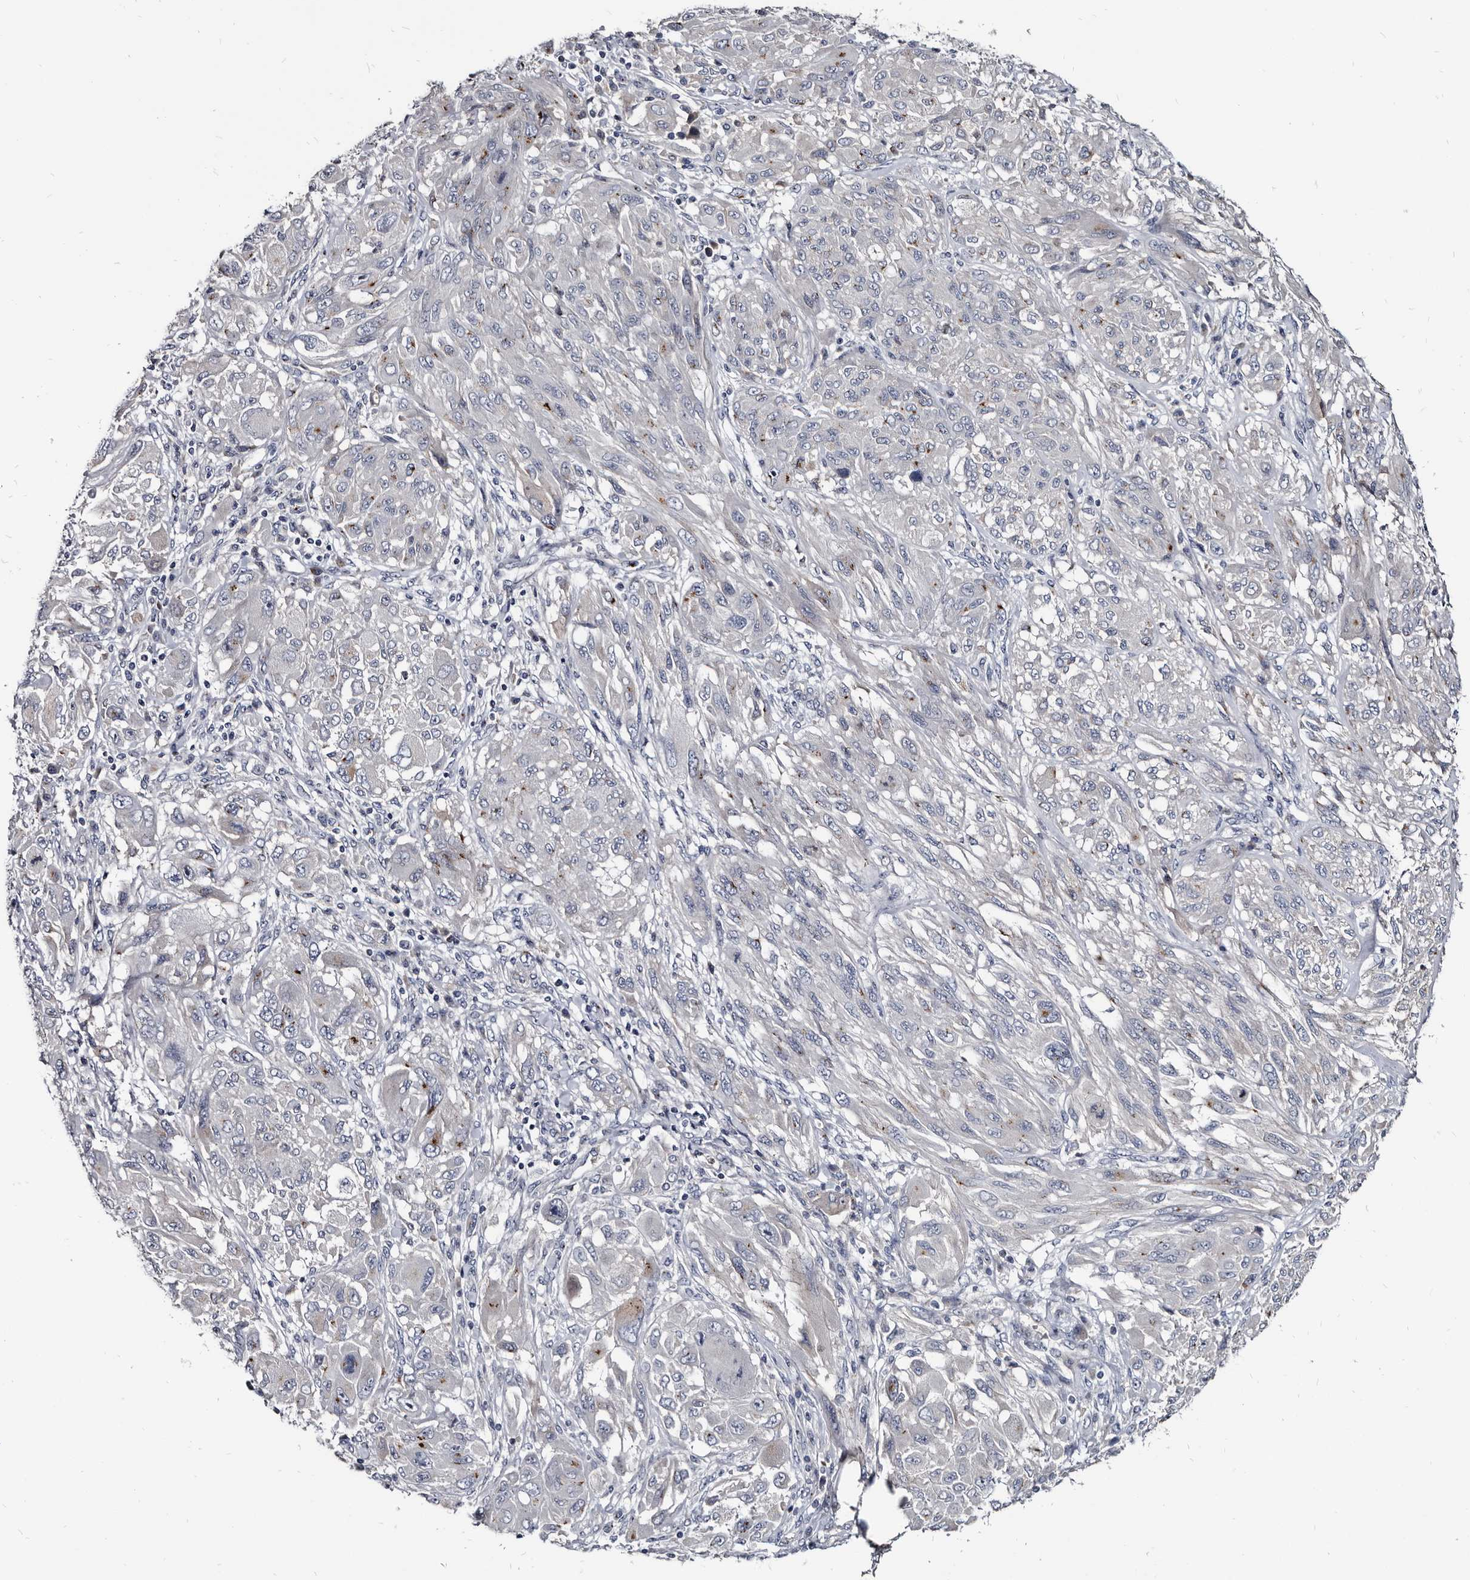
{"staining": {"intensity": "negative", "quantity": "none", "location": "none"}, "tissue": "melanoma", "cell_type": "Tumor cells", "image_type": "cancer", "snomed": [{"axis": "morphology", "description": "Malignant melanoma, NOS"}, {"axis": "topography", "description": "Skin"}], "caption": "A high-resolution histopathology image shows immunohistochemistry (IHC) staining of malignant melanoma, which displays no significant positivity in tumor cells. The staining was performed using DAB to visualize the protein expression in brown, while the nuclei were stained in blue with hematoxylin (Magnification: 20x).", "gene": "PRSS8", "patient": {"sex": "female", "age": 91}}